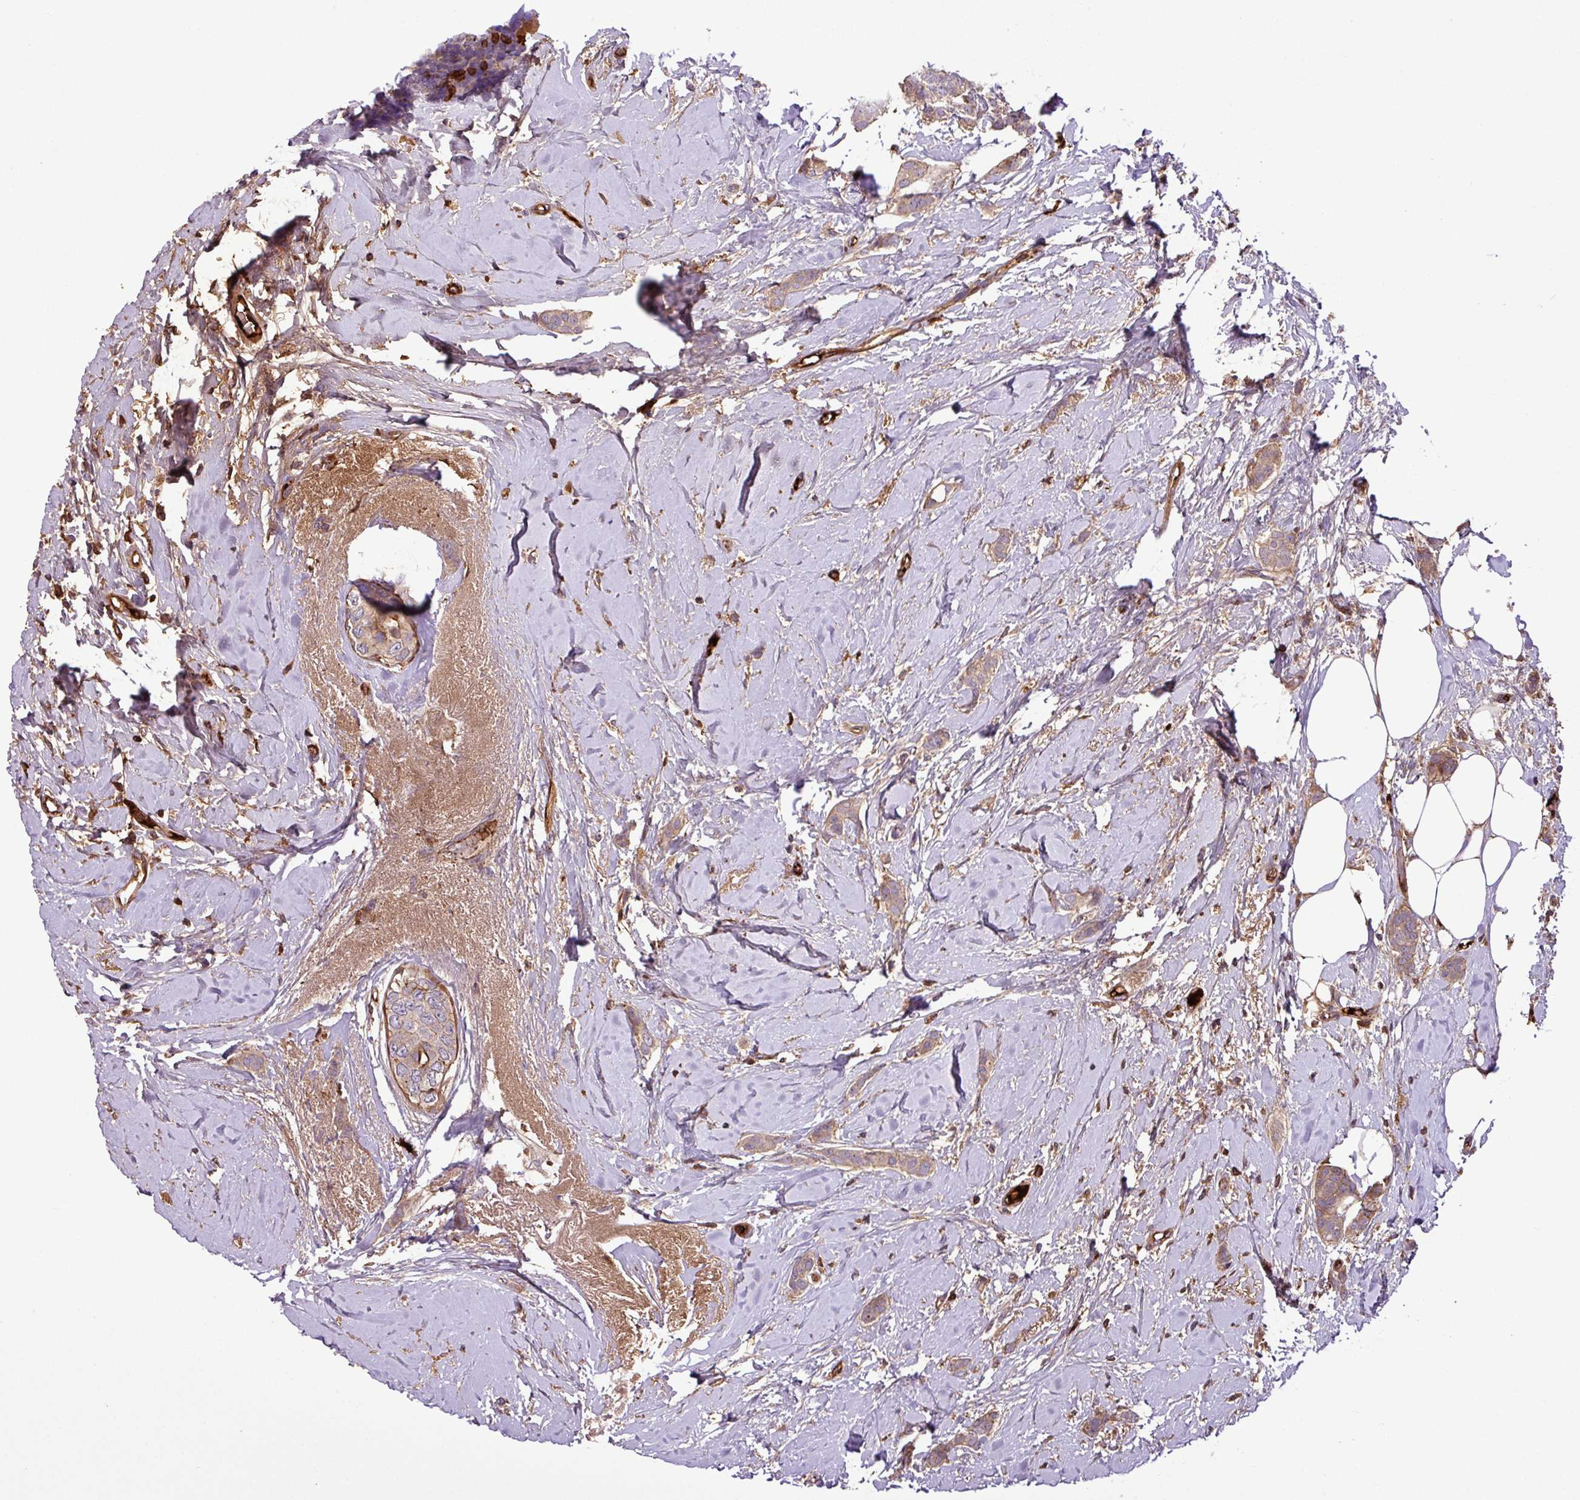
{"staining": {"intensity": "moderate", "quantity": ">75%", "location": "cytoplasmic/membranous"}, "tissue": "breast cancer", "cell_type": "Tumor cells", "image_type": "cancer", "snomed": [{"axis": "morphology", "description": "Duct carcinoma"}, {"axis": "topography", "description": "Breast"}], "caption": "IHC histopathology image of neoplastic tissue: breast intraductal carcinoma stained using immunohistochemistry (IHC) displays medium levels of moderate protein expression localized specifically in the cytoplasmic/membranous of tumor cells, appearing as a cytoplasmic/membranous brown color.", "gene": "ZNF266", "patient": {"sex": "female", "age": 72}}